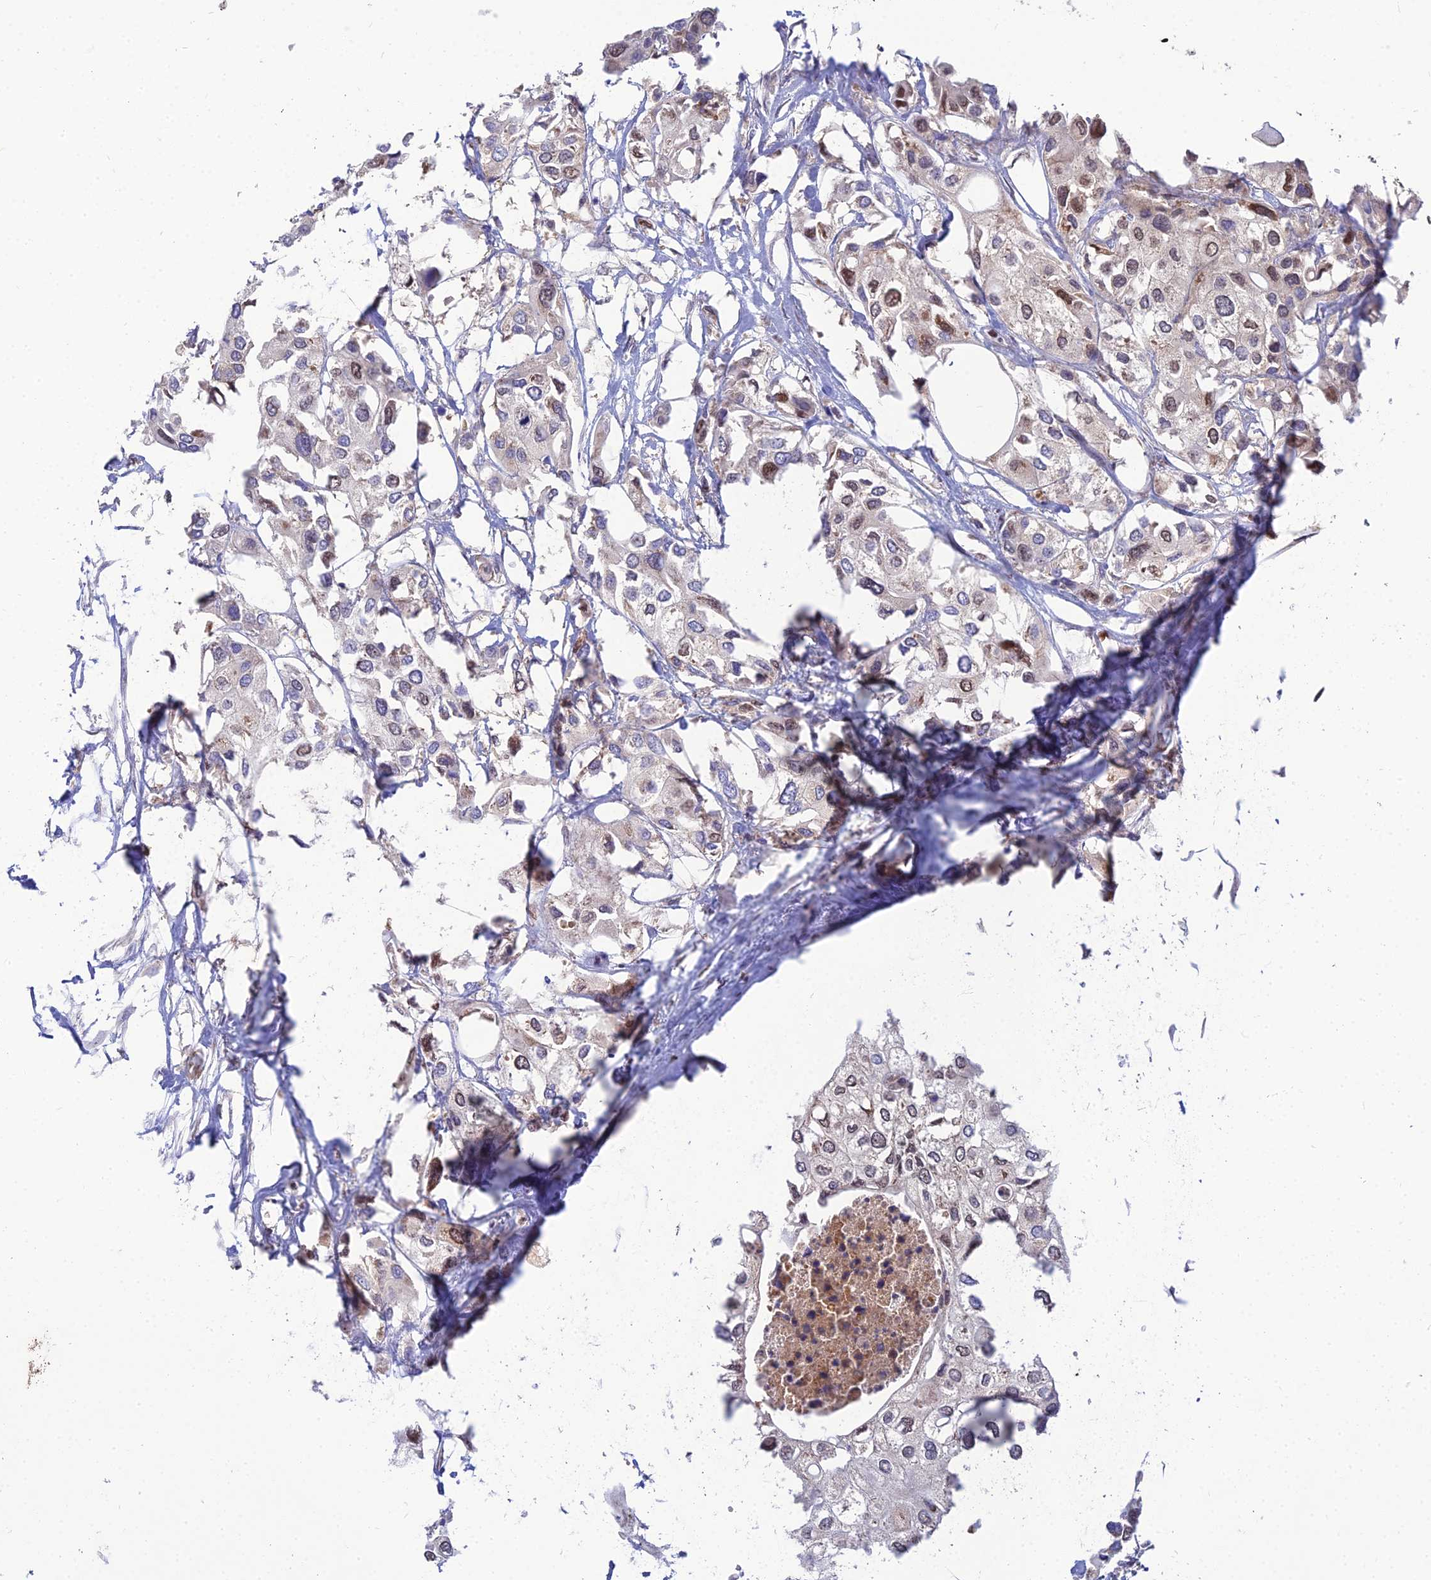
{"staining": {"intensity": "weak", "quantity": "25%-75%", "location": "nuclear"}, "tissue": "urothelial cancer", "cell_type": "Tumor cells", "image_type": "cancer", "snomed": [{"axis": "morphology", "description": "Urothelial carcinoma, High grade"}, {"axis": "topography", "description": "Urinary bladder"}], "caption": "Immunohistochemistry (DAB) staining of human urothelial carcinoma (high-grade) reveals weak nuclear protein expression in approximately 25%-75% of tumor cells.", "gene": "DNPEP", "patient": {"sex": "male", "age": 64}}